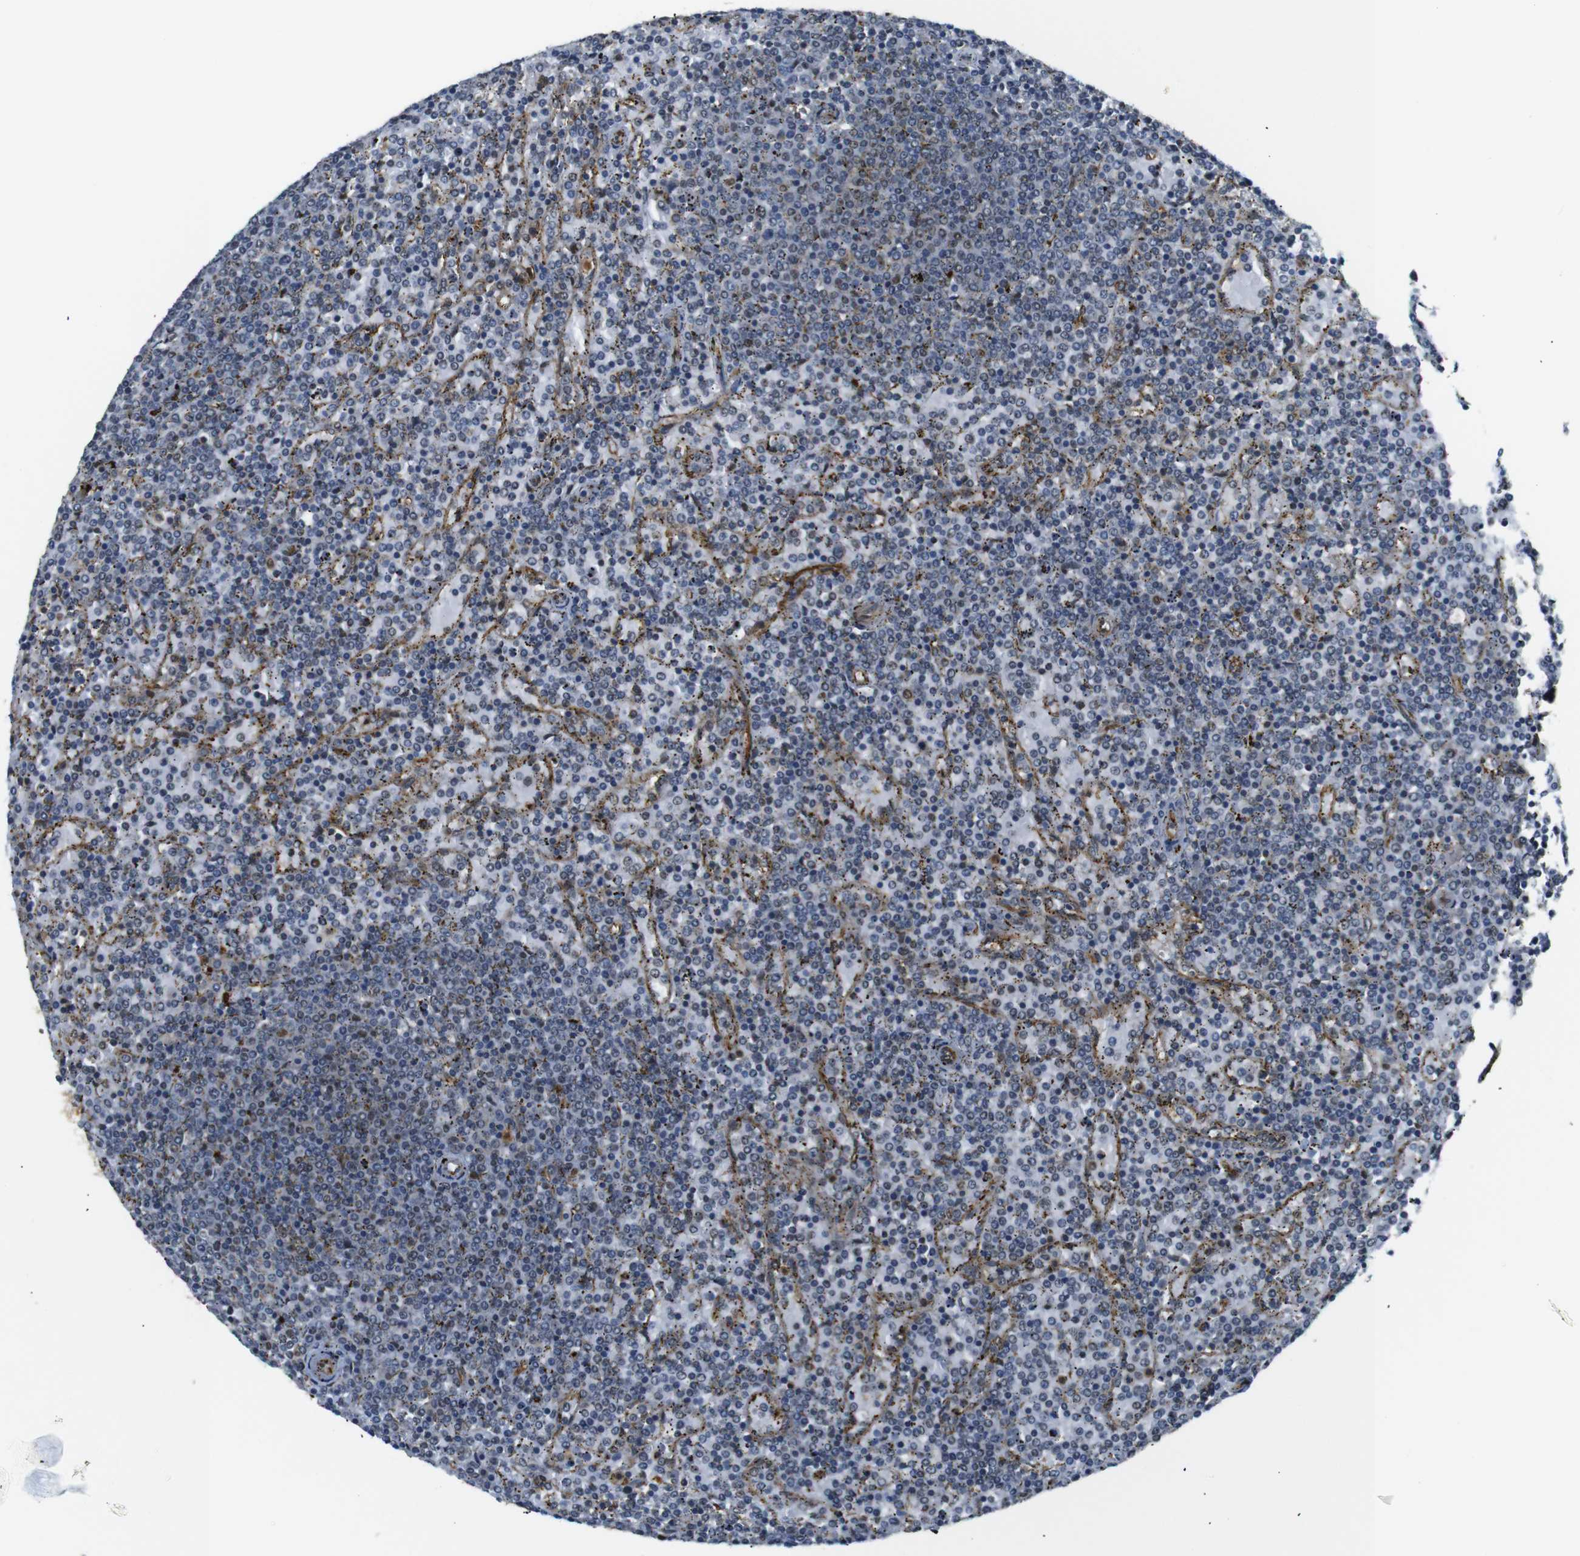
{"staining": {"intensity": "weak", "quantity": "25%-75%", "location": "nuclear"}, "tissue": "lymphoma", "cell_type": "Tumor cells", "image_type": "cancer", "snomed": [{"axis": "morphology", "description": "Malignant lymphoma, non-Hodgkin's type, Low grade"}, {"axis": "topography", "description": "Spleen"}], "caption": "Lymphoma stained with a brown dye displays weak nuclear positive staining in about 25%-75% of tumor cells.", "gene": "PARN", "patient": {"sex": "female", "age": 77}}